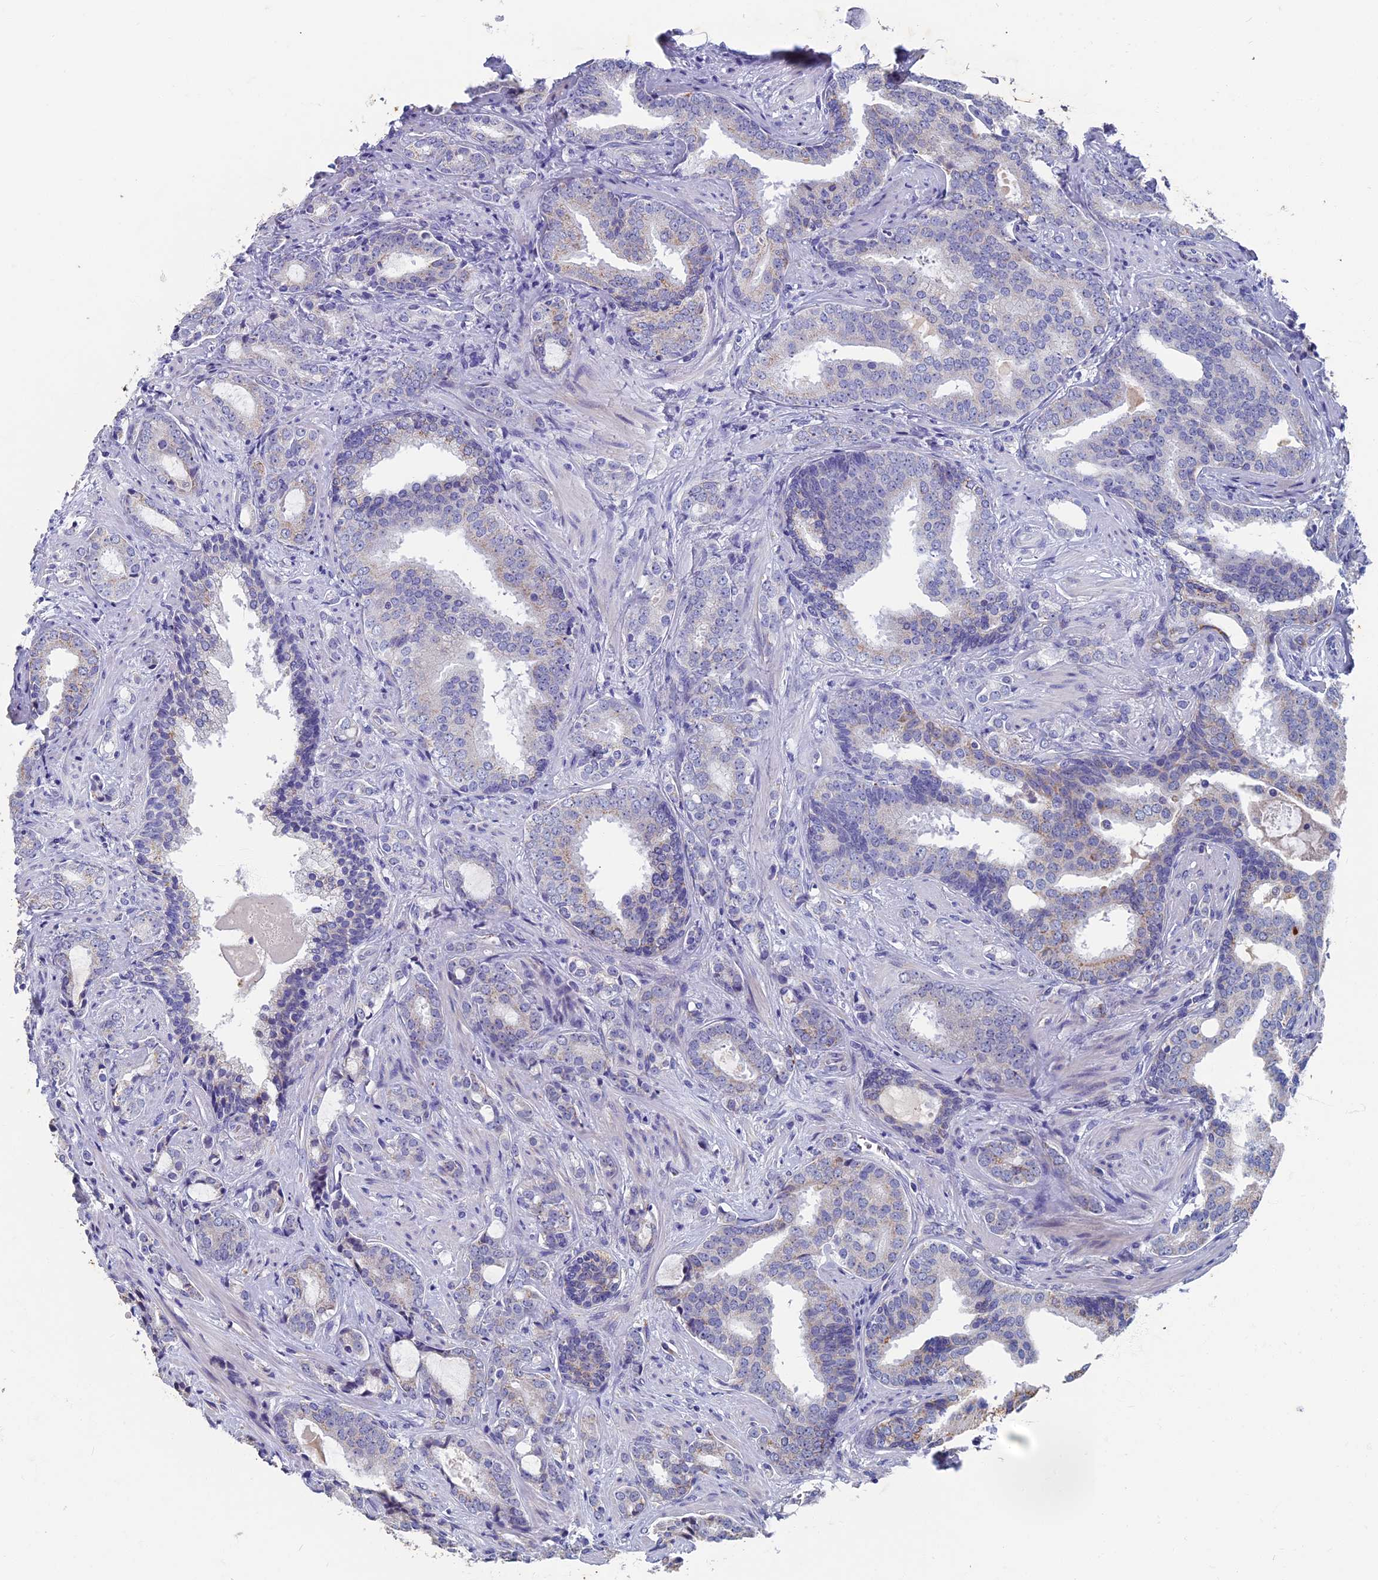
{"staining": {"intensity": "negative", "quantity": "none", "location": "none"}, "tissue": "prostate cancer", "cell_type": "Tumor cells", "image_type": "cancer", "snomed": [{"axis": "morphology", "description": "Adenocarcinoma, High grade"}, {"axis": "topography", "description": "Prostate"}], "caption": "This image is of prostate cancer stained with IHC to label a protein in brown with the nuclei are counter-stained blue. There is no expression in tumor cells.", "gene": "OAT", "patient": {"sex": "male", "age": 63}}